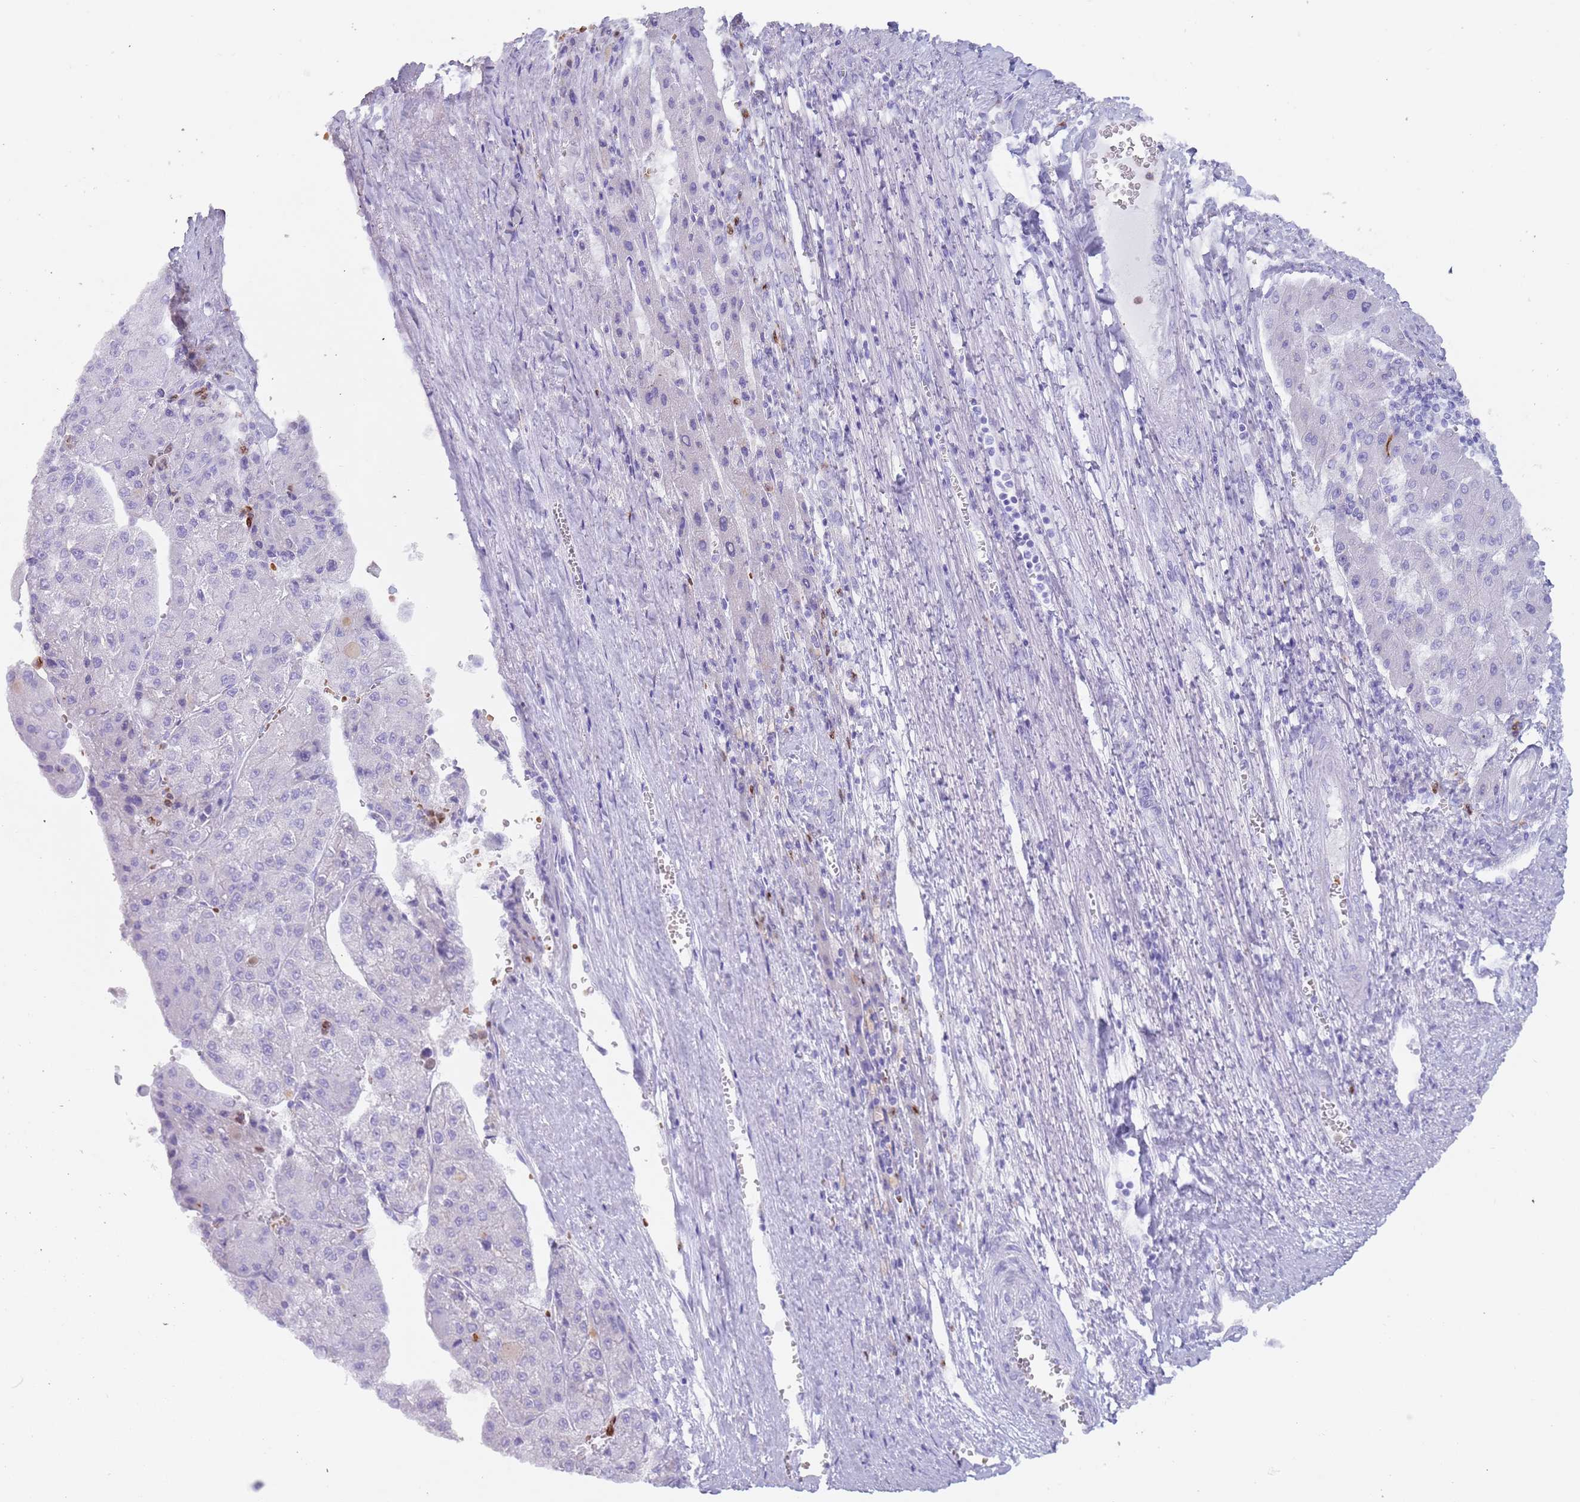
{"staining": {"intensity": "negative", "quantity": "none", "location": "none"}, "tissue": "liver cancer", "cell_type": "Tumor cells", "image_type": "cancer", "snomed": [{"axis": "morphology", "description": "Carcinoma, Hepatocellular, NOS"}, {"axis": "topography", "description": "Liver"}], "caption": "Image shows no significant protein staining in tumor cells of hepatocellular carcinoma (liver).", "gene": "TMEM251", "patient": {"sex": "female", "age": 73}}